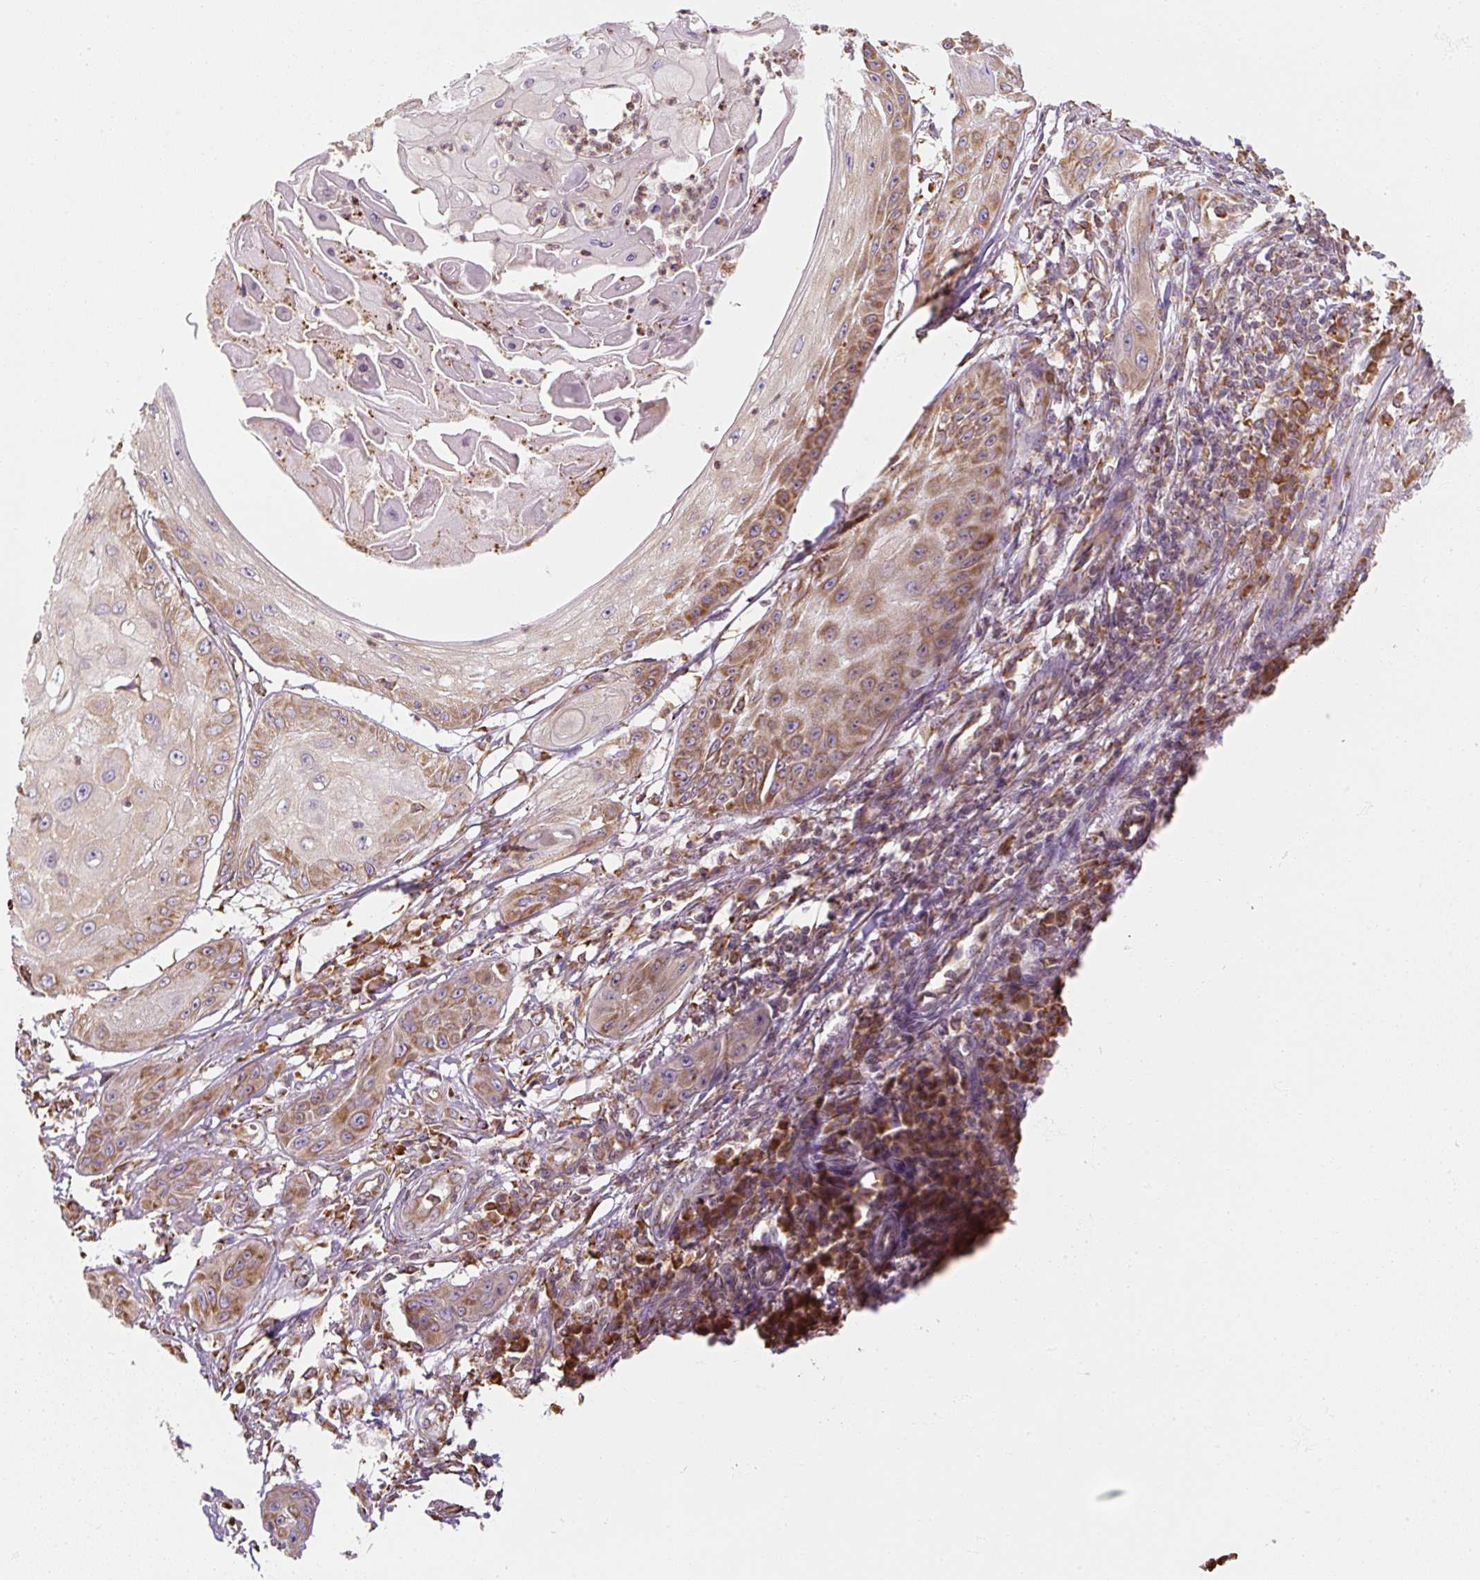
{"staining": {"intensity": "moderate", "quantity": ">75%", "location": "cytoplasmic/membranous"}, "tissue": "skin cancer", "cell_type": "Tumor cells", "image_type": "cancer", "snomed": [{"axis": "morphology", "description": "Squamous cell carcinoma, NOS"}, {"axis": "topography", "description": "Skin"}], "caption": "Immunohistochemical staining of skin cancer shows moderate cytoplasmic/membranous protein expression in about >75% of tumor cells.", "gene": "PRKCSH", "patient": {"sex": "male", "age": 70}}